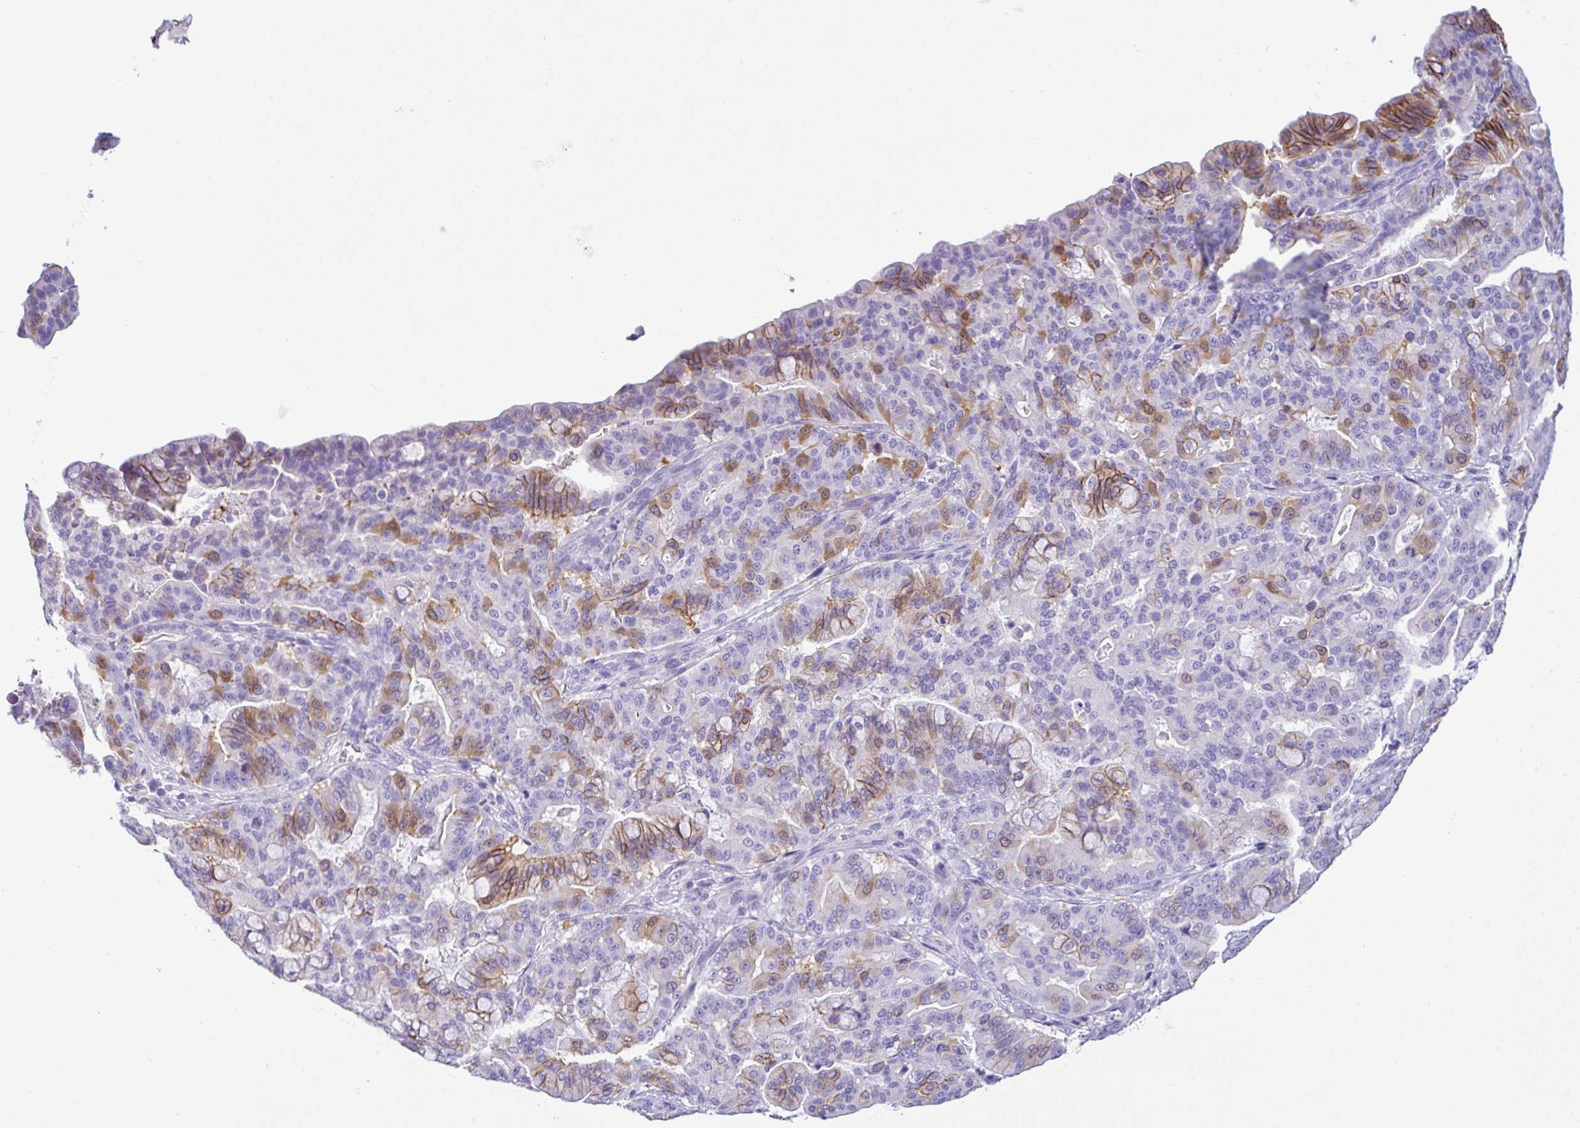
{"staining": {"intensity": "moderate", "quantity": "<25%", "location": "cytoplasmic/membranous"}, "tissue": "pancreatic cancer", "cell_type": "Tumor cells", "image_type": "cancer", "snomed": [{"axis": "morphology", "description": "Adenocarcinoma, NOS"}, {"axis": "topography", "description": "Pancreas"}], "caption": "Brown immunohistochemical staining in pancreatic adenocarcinoma reveals moderate cytoplasmic/membranous expression in about <25% of tumor cells.", "gene": "RRM2", "patient": {"sex": "male", "age": 63}}